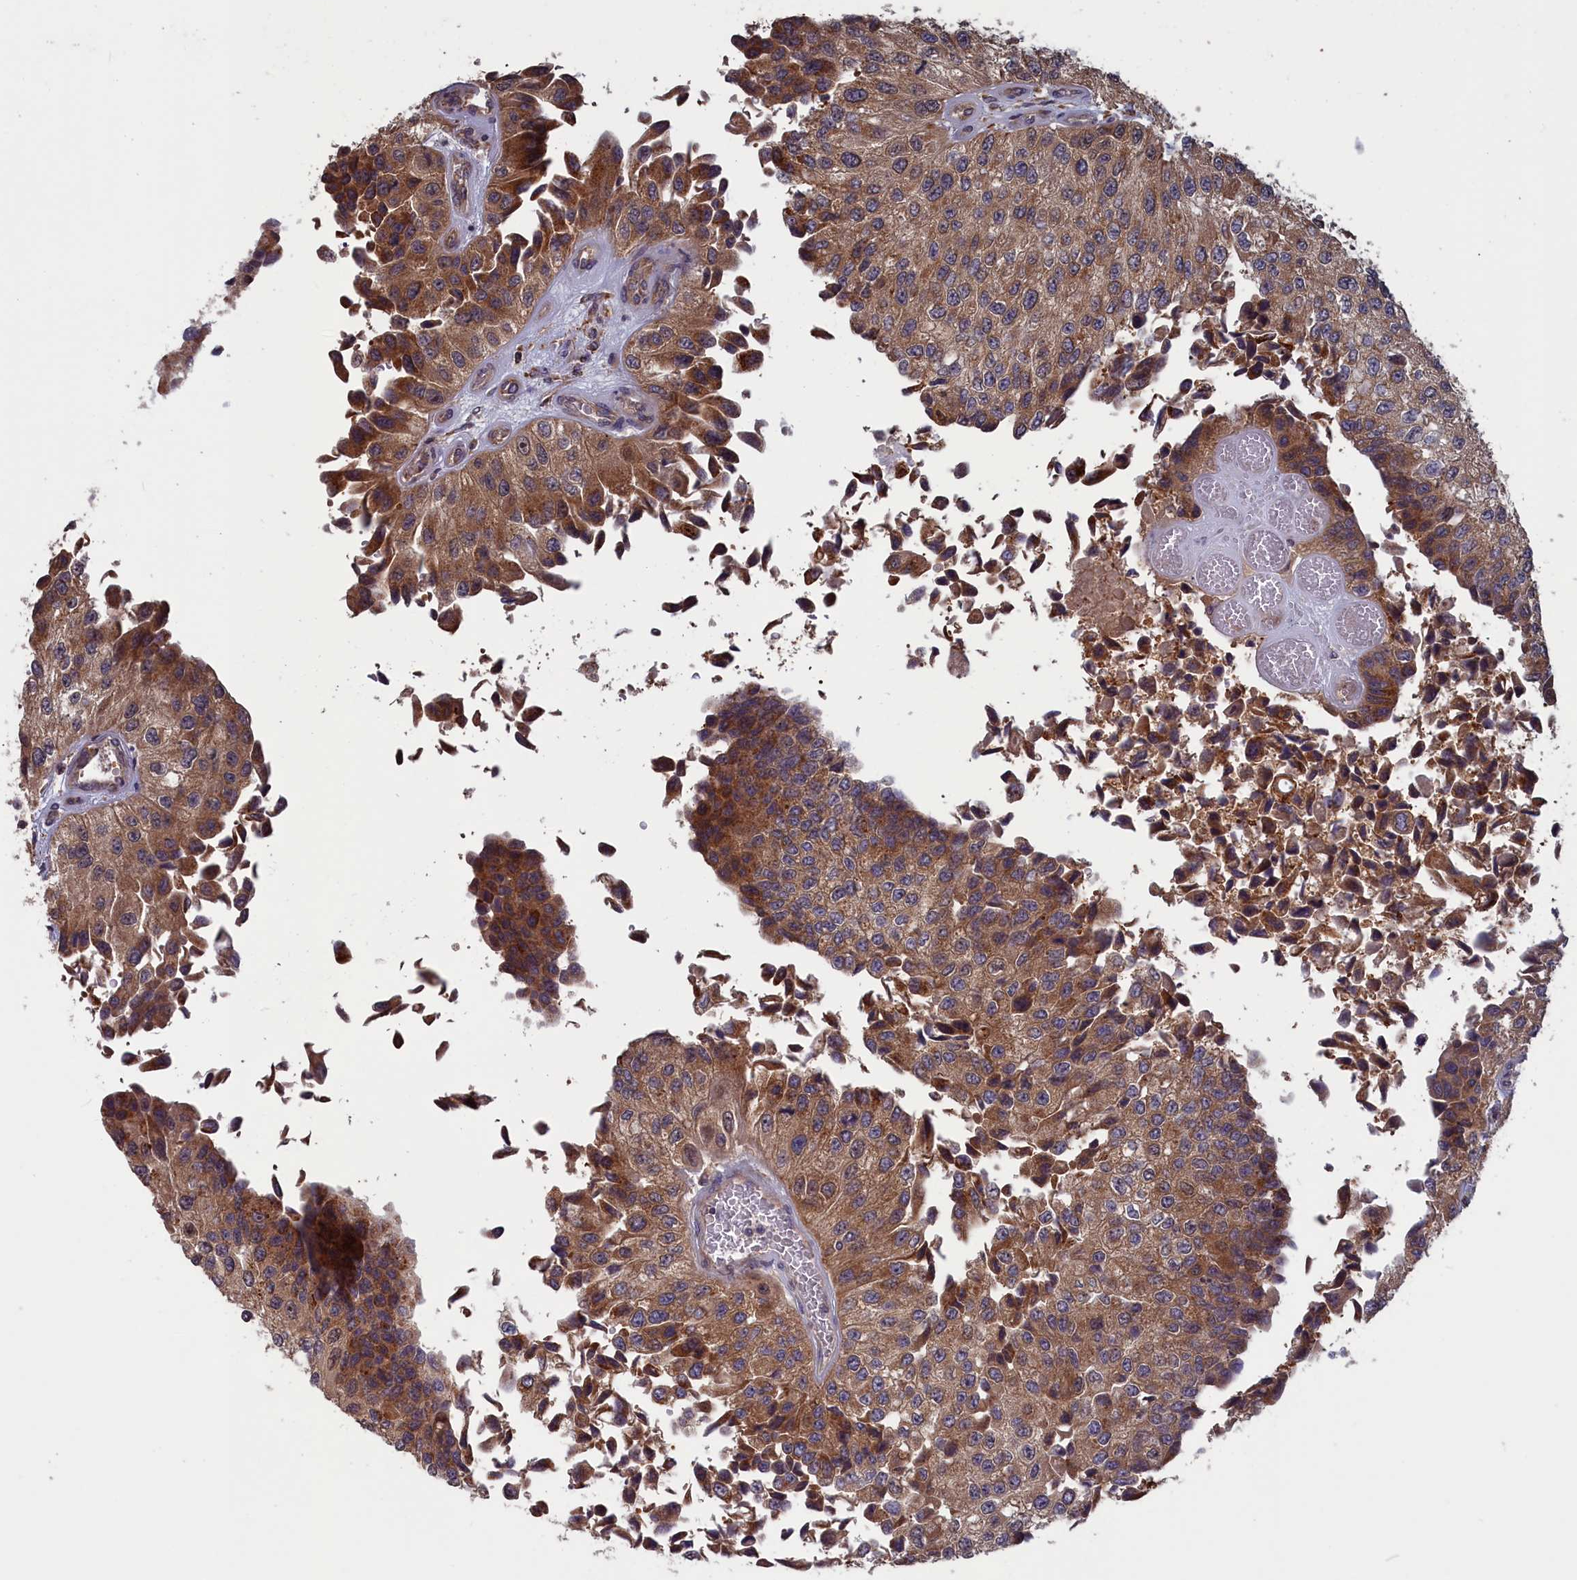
{"staining": {"intensity": "moderate", "quantity": ">75%", "location": "cytoplasmic/membranous"}, "tissue": "urothelial cancer", "cell_type": "Tumor cells", "image_type": "cancer", "snomed": [{"axis": "morphology", "description": "Urothelial carcinoma, High grade"}, {"axis": "topography", "description": "Kidney"}, {"axis": "topography", "description": "Urinary bladder"}], "caption": "This micrograph displays immunohistochemistry (IHC) staining of human urothelial cancer, with medium moderate cytoplasmic/membranous positivity in approximately >75% of tumor cells.", "gene": "CACTIN", "patient": {"sex": "male", "age": 77}}